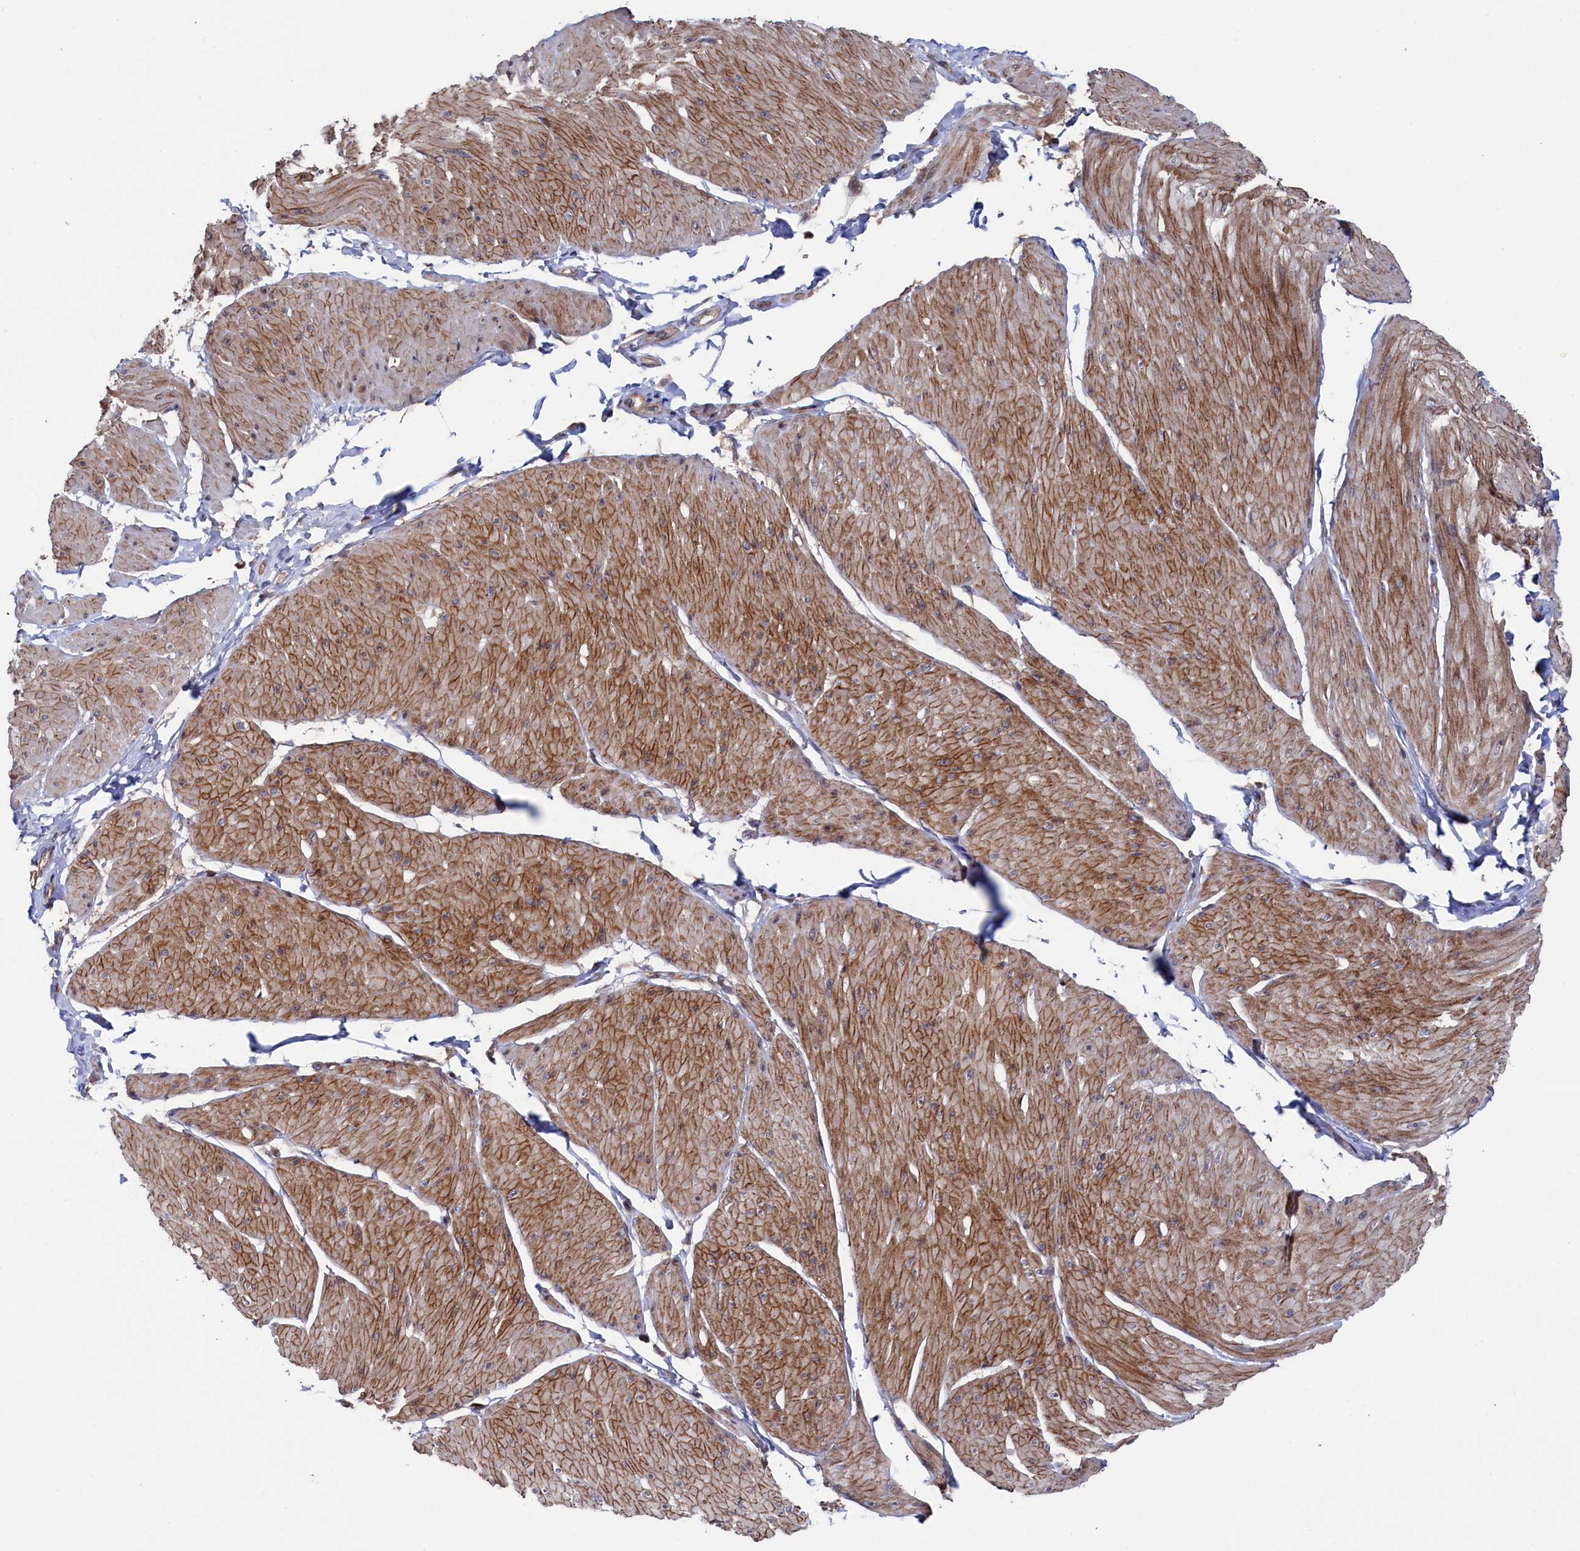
{"staining": {"intensity": "moderate", "quantity": ">75%", "location": "cytoplasmic/membranous"}, "tissue": "smooth muscle", "cell_type": "Smooth muscle cells", "image_type": "normal", "snomed": [{"axis": "morphology", "description": "Urothelial carcinoma, High grade"}, {"axis": "topography", "description": "Urinary bladder"}], "caption": "Protein expression analysis of benign human smooth muscle reveals moderate cytoplasmic/membranous staining in about >75% of smooth muscle cells. The staining was performed using DAB (3,3'-diaminobenzidine) to visualize the protein expression in brown, while the nuclei were stained in blue with hematoxylin (Magnification: 20x).", "gene": "ZNF891", "patient": {"sex": "male", "age": 46}}